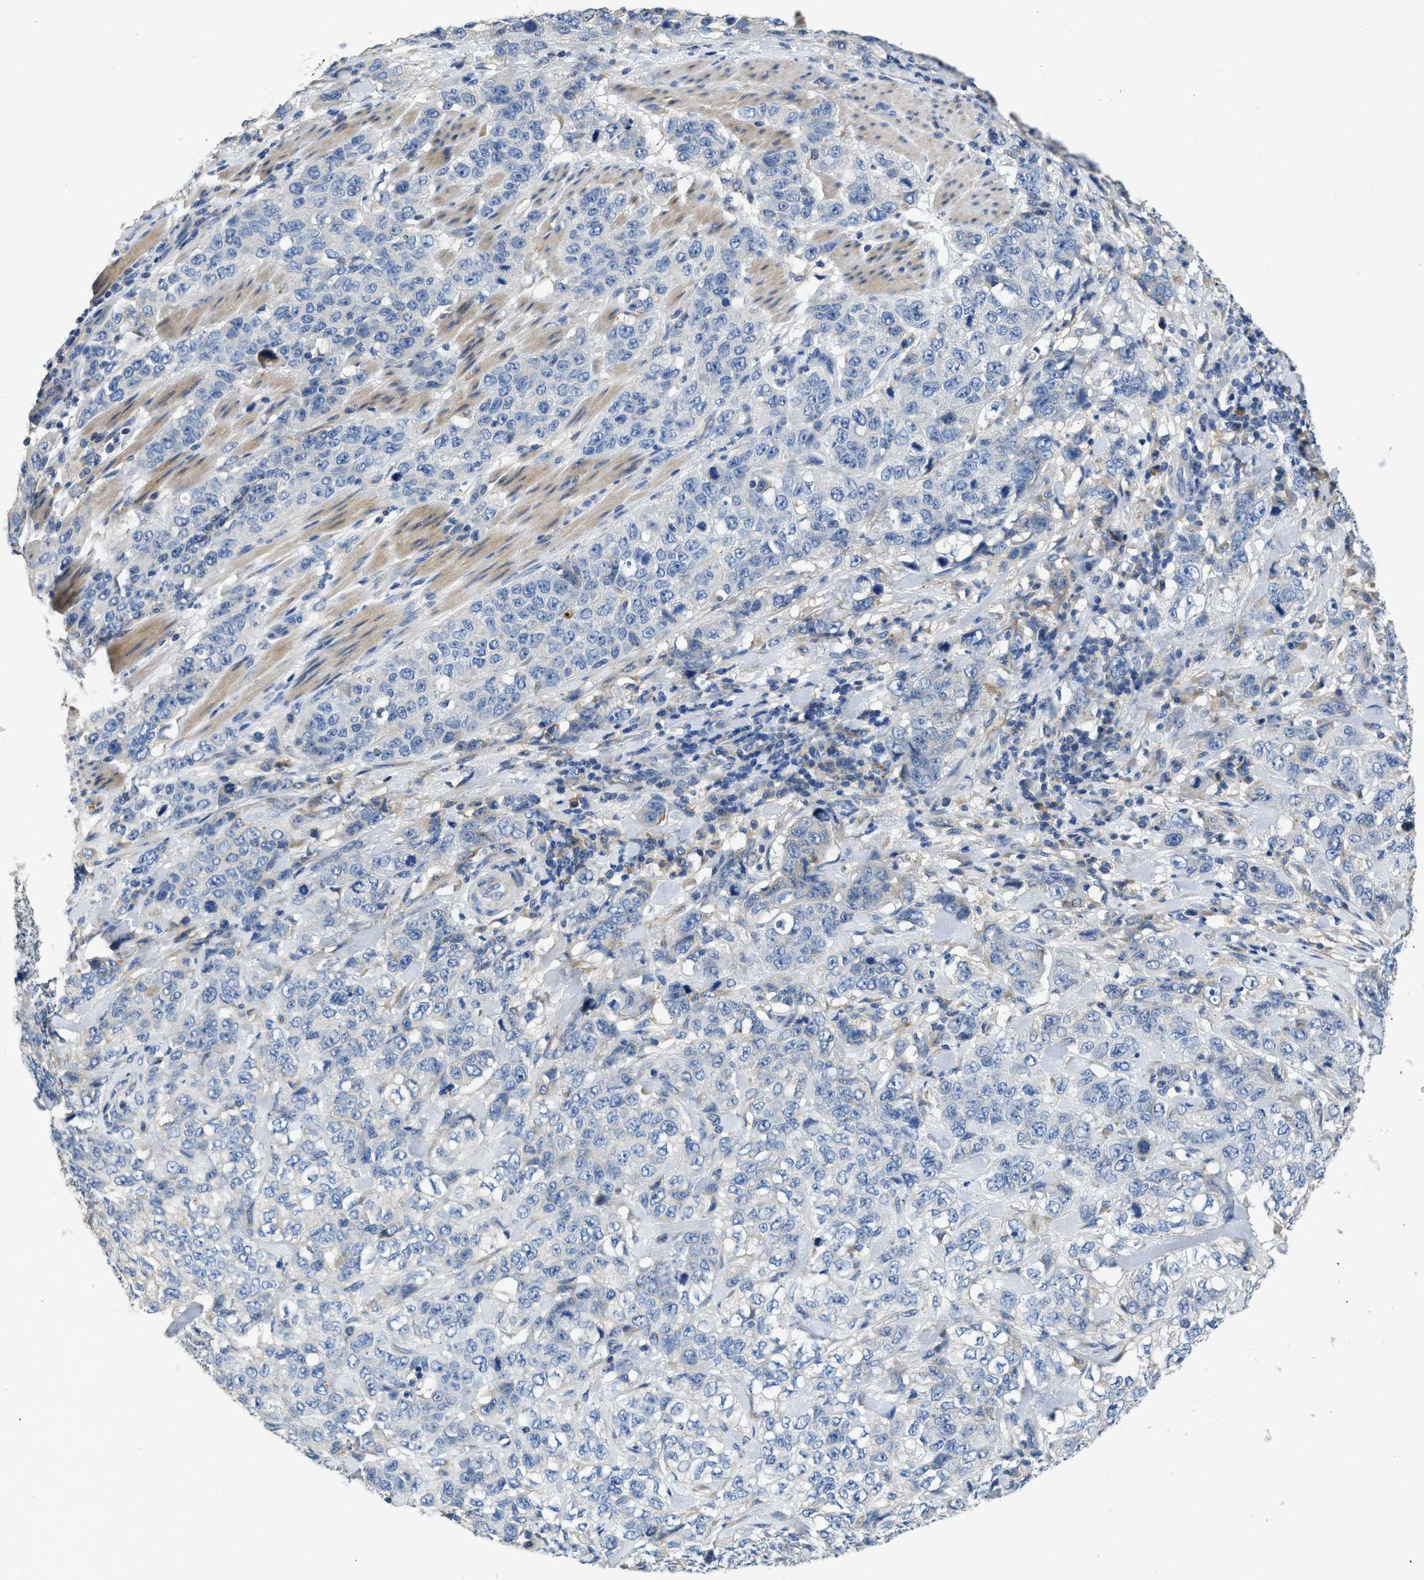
{"staining": {"intensity": "negative", "quantity": "none", "location": "none"}, "tissue": "stomach cancer", "cell_type": "Tumor cells", "image_type": "cancer", "snomed": [{"axis": "morphology", "description": "Adenocarcinoma, NOS"}, {"axis": "topography", "description": "Stomach"}], "caption": "High power microscopy histopathology image of an immunohistochemistry (IHC) micrograph of adenocarcinoma (stomach), revealing no significant positivity in tumor cells.", "gene": "C1S", "patient": {"sex": "male", "age": 48}}